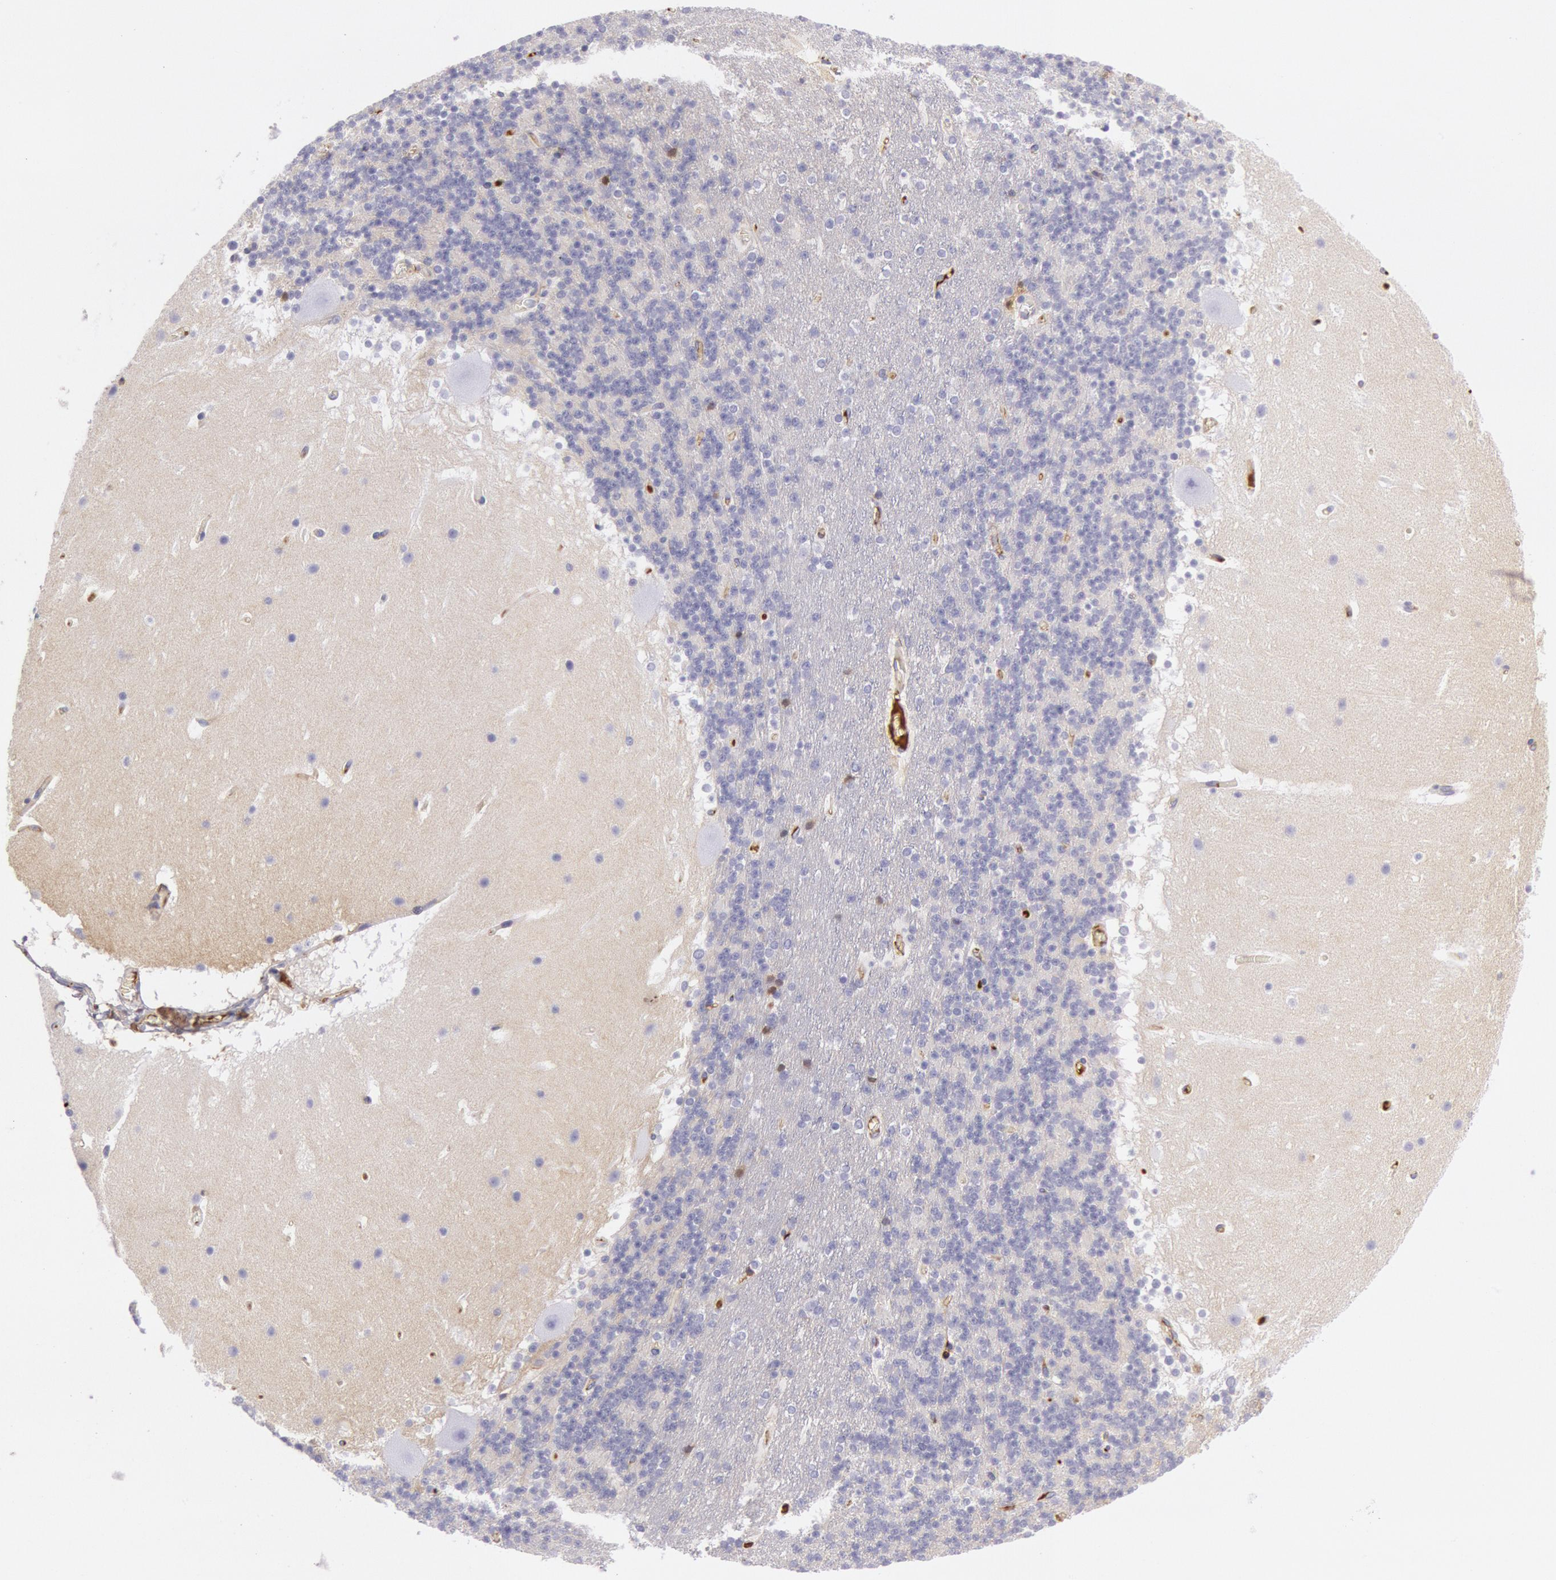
{"staining": {"intensity": "negative", "quantity": "none", "location": "none"}, "tissue": "cerebellum", "cell_type": "Cells in granular layer", "image_type": "normal", "snomed": [{"axis": "morphology", "description": "Normal tissue, NOS"}, {"axis": "topography", "description": "Cerebellum"}], "caption": "The IHC micrograph has no significant staining in cells in granular layer of cerebellum.", "gene": "IGHG1", "patient": {"sex": "male", "age": 45}}